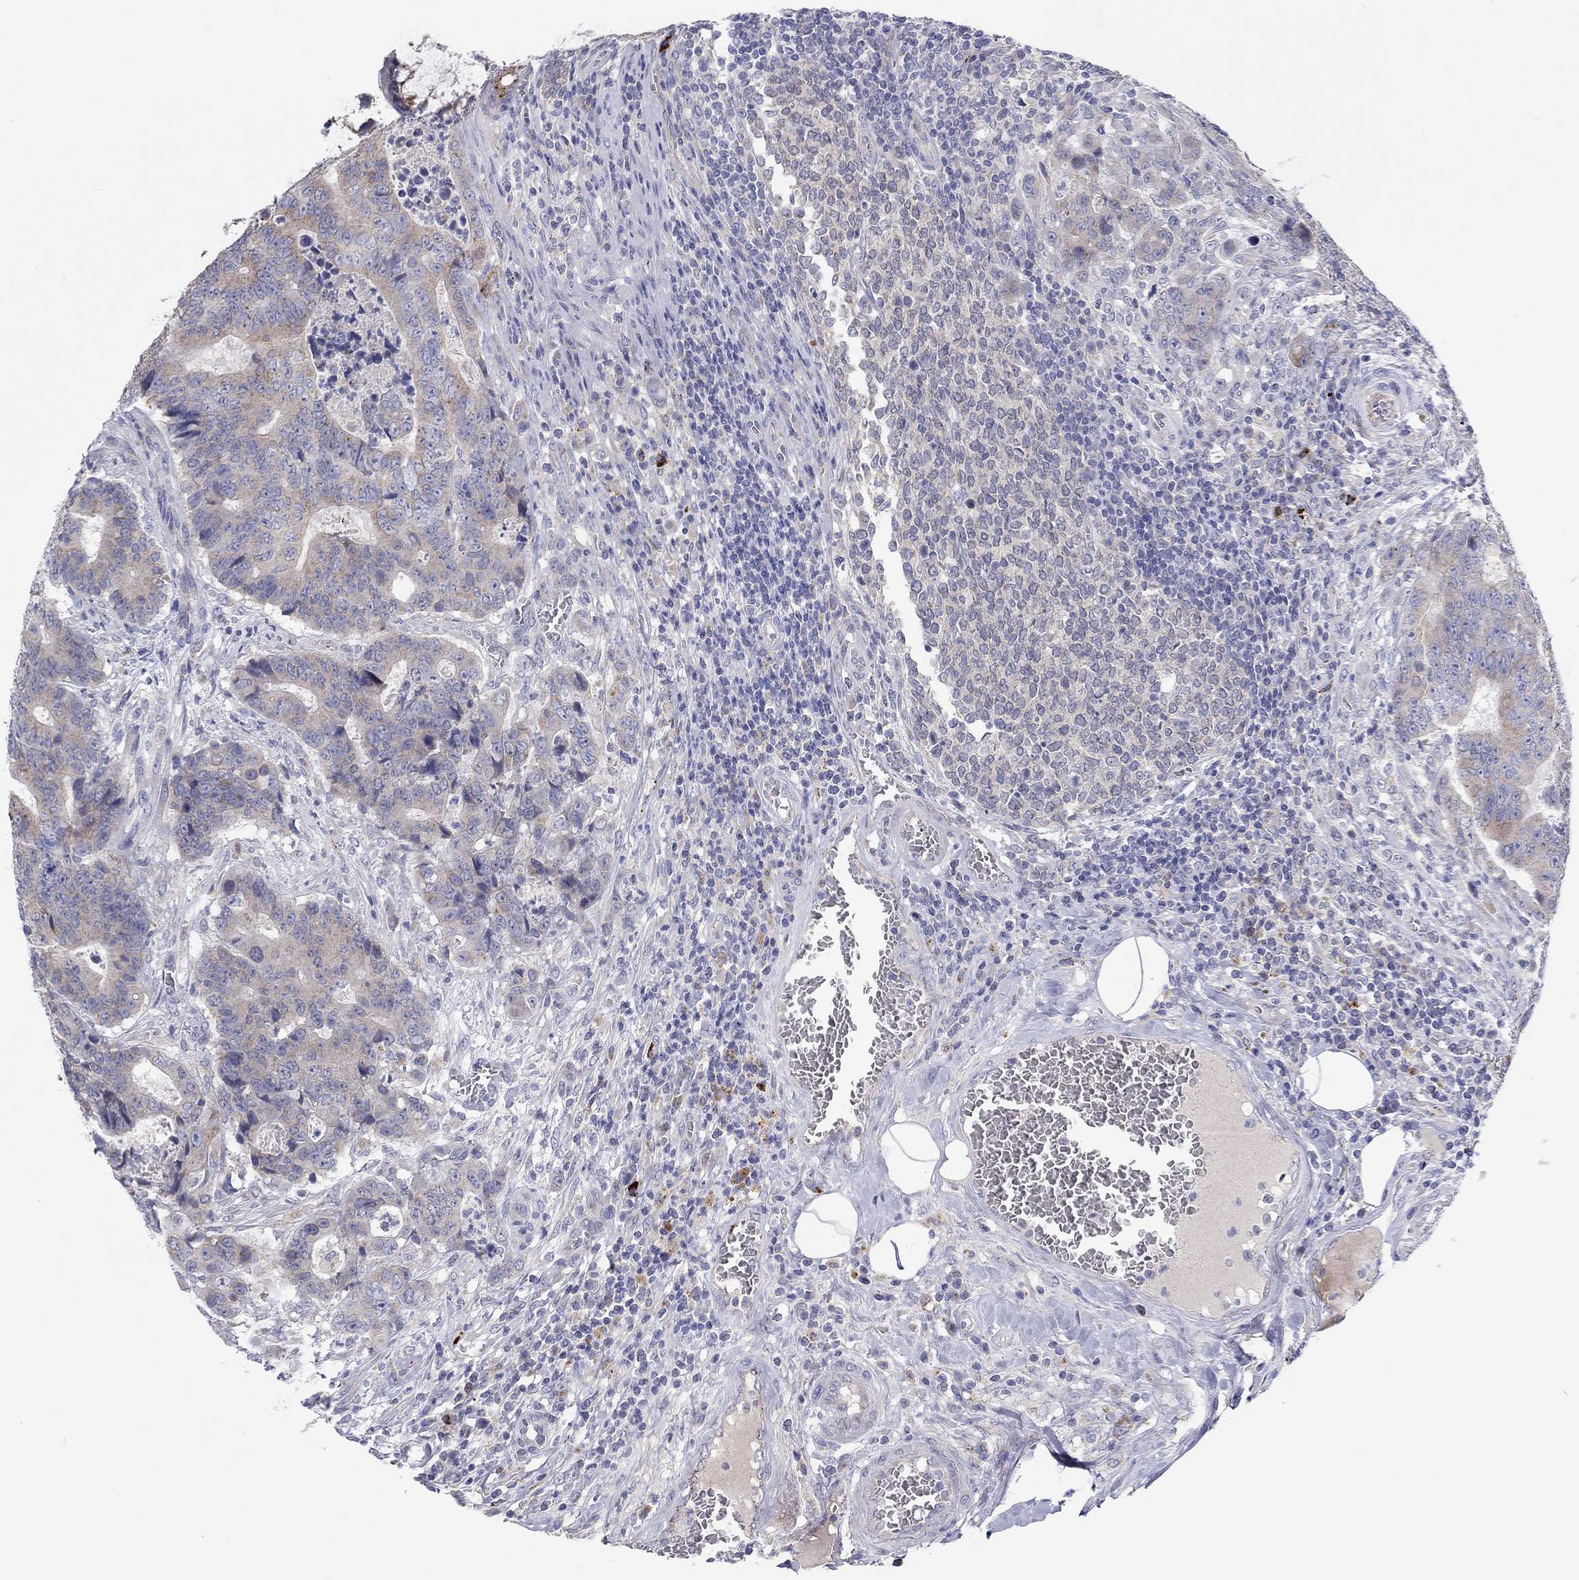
{"staining": {"intensity": "weak", "quantity": ">75%", "location": "cytoplasmic/membranous"}, "tissue": "colorectal cancer", "cell_type": "Tumor cells", "image_type": "cancer", "snomed": [{"axis": "morphology", "description": "Adenocarcinoma, NOS"}, {"axis": "topography", "description": "Colon"}], "caption": "There is low levels of weak cytoplasmic/membranous positivity in tumor cells of colorectal cancer, as demonstrated by immunohistochemical staining (brown color).", "gene": "BCO2", "patient": {"sex": "female", "age": 48}}